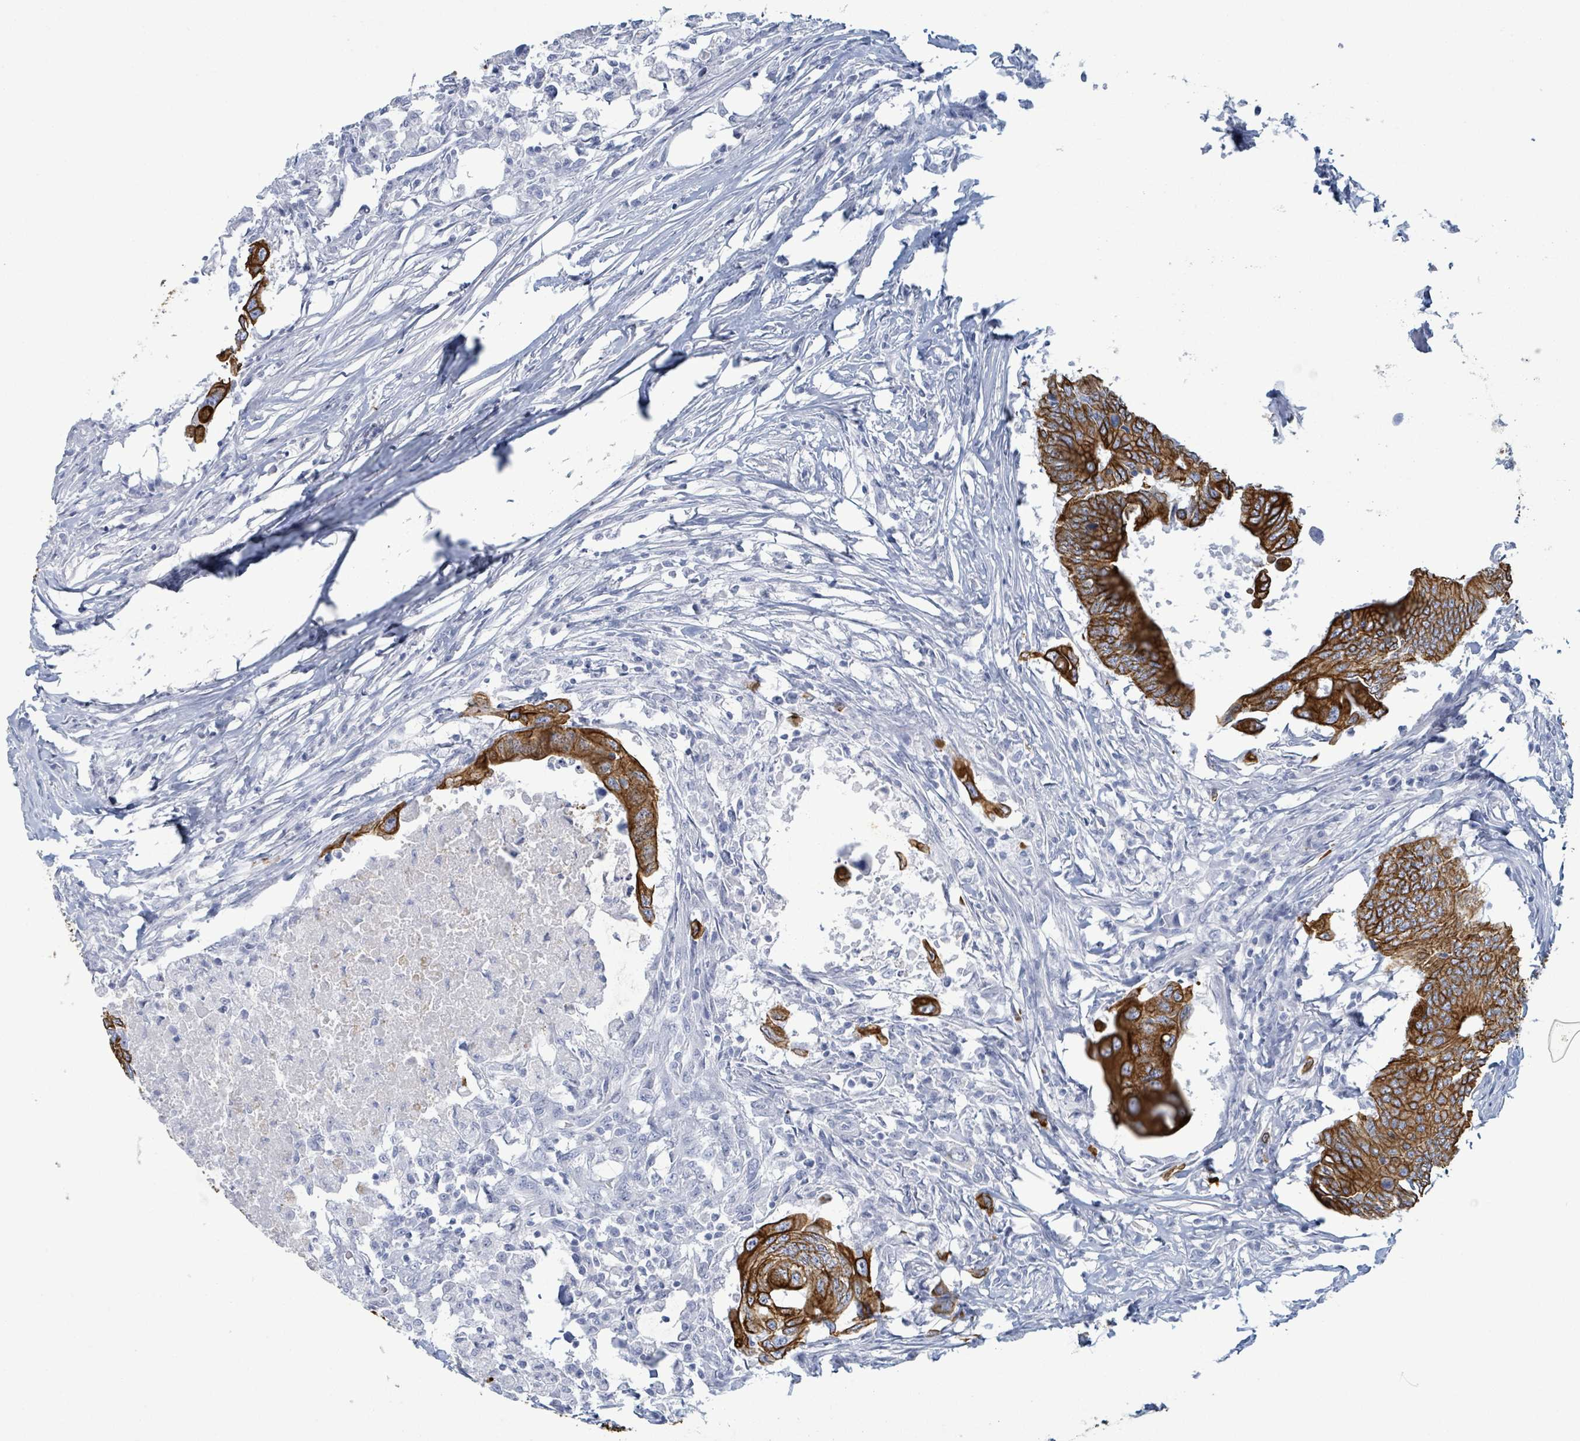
{"staining": {"intensity": "strong", "quantity": ">75%", "location": "cytoplasmic/membranous"}, "tissue": "colorectal cancer", "cell_type": "Tumor cells", "image_type": "cancer", "snomed": [{"axis": "morphology", "description": "Adenocarcinoma, NOS"}, {"axis": "topography", "description": "Colon"}], "caption": "IHC staining of adenocarcinoma (colorectal), which displays high levels of strong cytoplasmic/membranous staining in about >75% of tumor cells indicating strong cytoplasmic/membranous protein positivity. The staining was performed using DAB (brown) for protein detection and nuclei were counterstained in hematoxylin (blue).", "gene": "KRT8", "patient": {"sex": "male", "age": 71}}